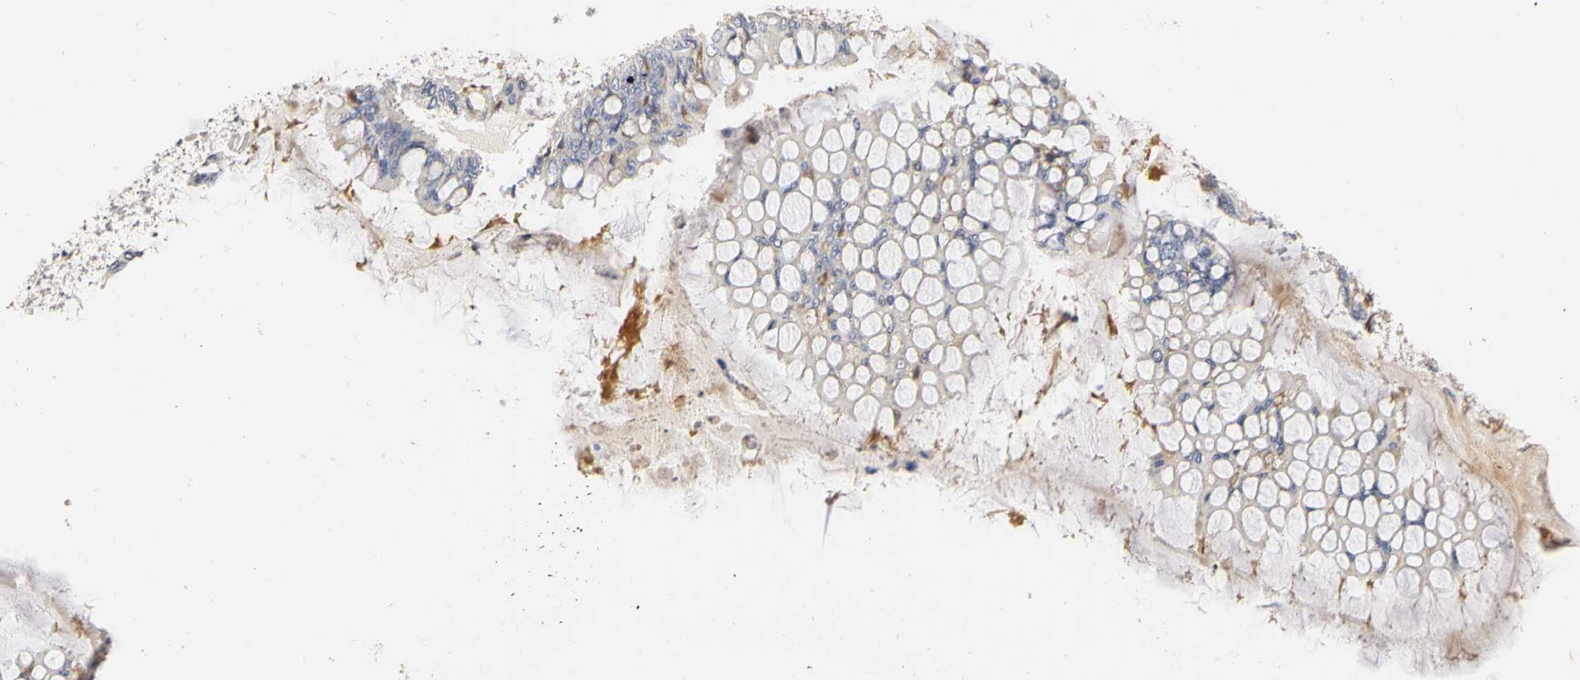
{"staining": {"intensity": "moderate", "quantity": "<25%", "location": "cytoplasmic/membranous"}, "tissue": "ovarian cancer", "cell_type": "Tumor cells", "image_type": "cancer", "snomed": [{"axis": "morphology", "description": "Cystadenocarcinoma, mucinous, NOS"}, {"axis": "topography", "description": "Ovary"}], "caption": "Immunohistochemical staining of ovarian cancer (mucinous cystadenocarcinoma) exhibits moderate cytoplasmic/membranous protein positivity in about <25% of tumor cells.", "gene": "PGR", "patient": {"sex": "female", "age": 73}}